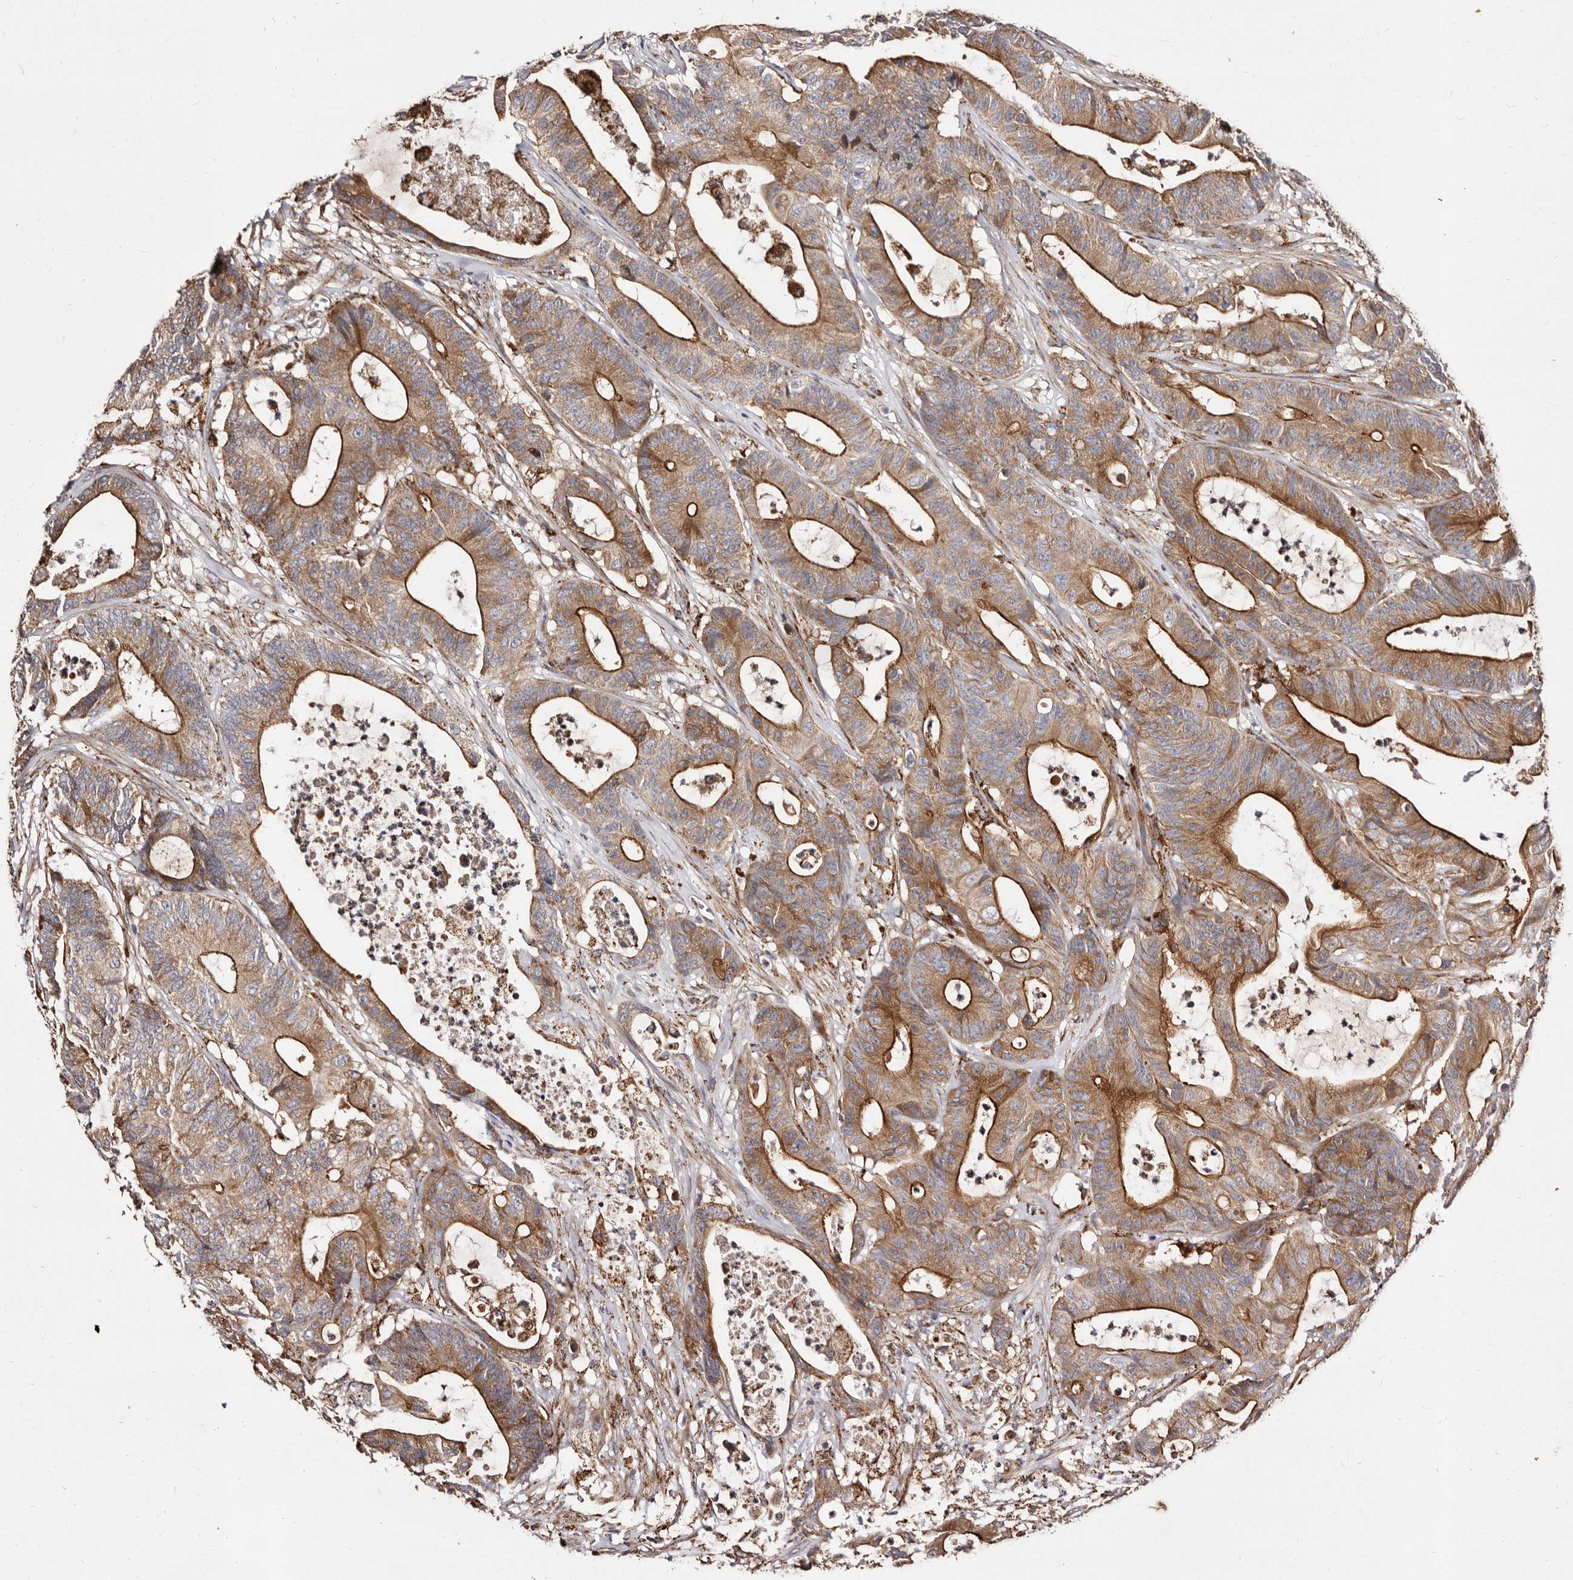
{"staining": {"intensity": "strong", "quantity": ">75%", "location": "cytoplasmic/membranous"}, "tissue": "colorectal cancer", "cell_type": "Tumor cells", "image_type": "cancer", "snomed": [{"axis": "morphology", "description": "Adenocarcinoma, NOS"}, {"axis": "topography", "description": "Colon"}], "caption": "Adenocarcinoma (colorectal) stained for a protein (brown) displays strong cytoplasmic/membranous positive staining in about >75% of tumor cells.", "gene": "LUZP1", "patient": {"sex": "female", "age": 84}}